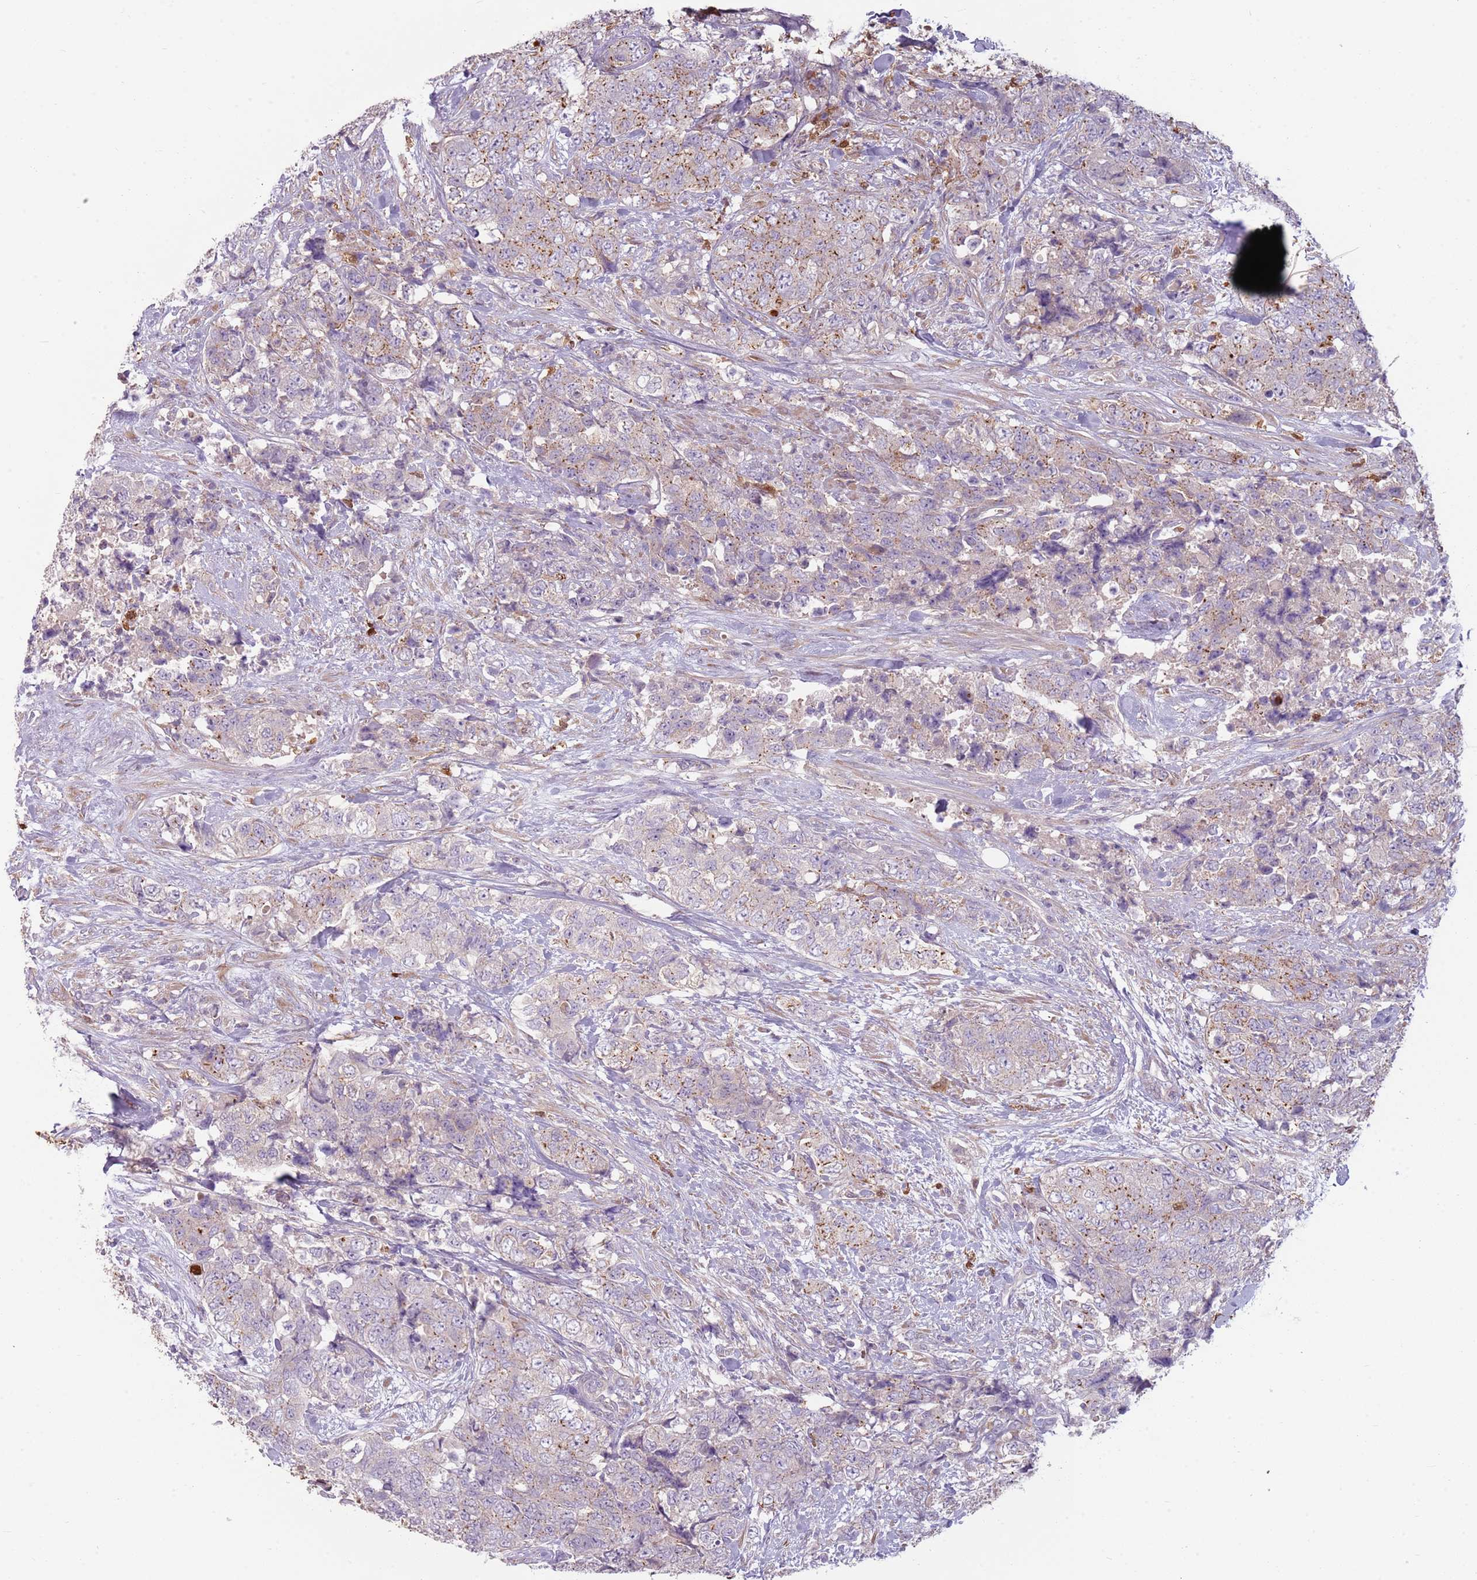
{"staining": {"intensity": "moderate", "quantity": "25%-75%", "location": "cytoplasmic/membranous"}, "tissue": "urothelial cancer", "cell_type": "Tumor cells", "image_type": "cancer", "snomed": [{"axis": "morphology", "description": "Urothelial carcinoma, High grade"}, {"axis": "topography", "description": "Urinary bladder"}], "caption": "Immunohistochemical staining of human urothelial cancer reveals moderate cytoplasmic/membranous protein positivity in about 25%-75% of tumor cells. Nuclei are stained in blue.", "gene": "SPAG4", "patient": {"sex": "female", "age": 78}}